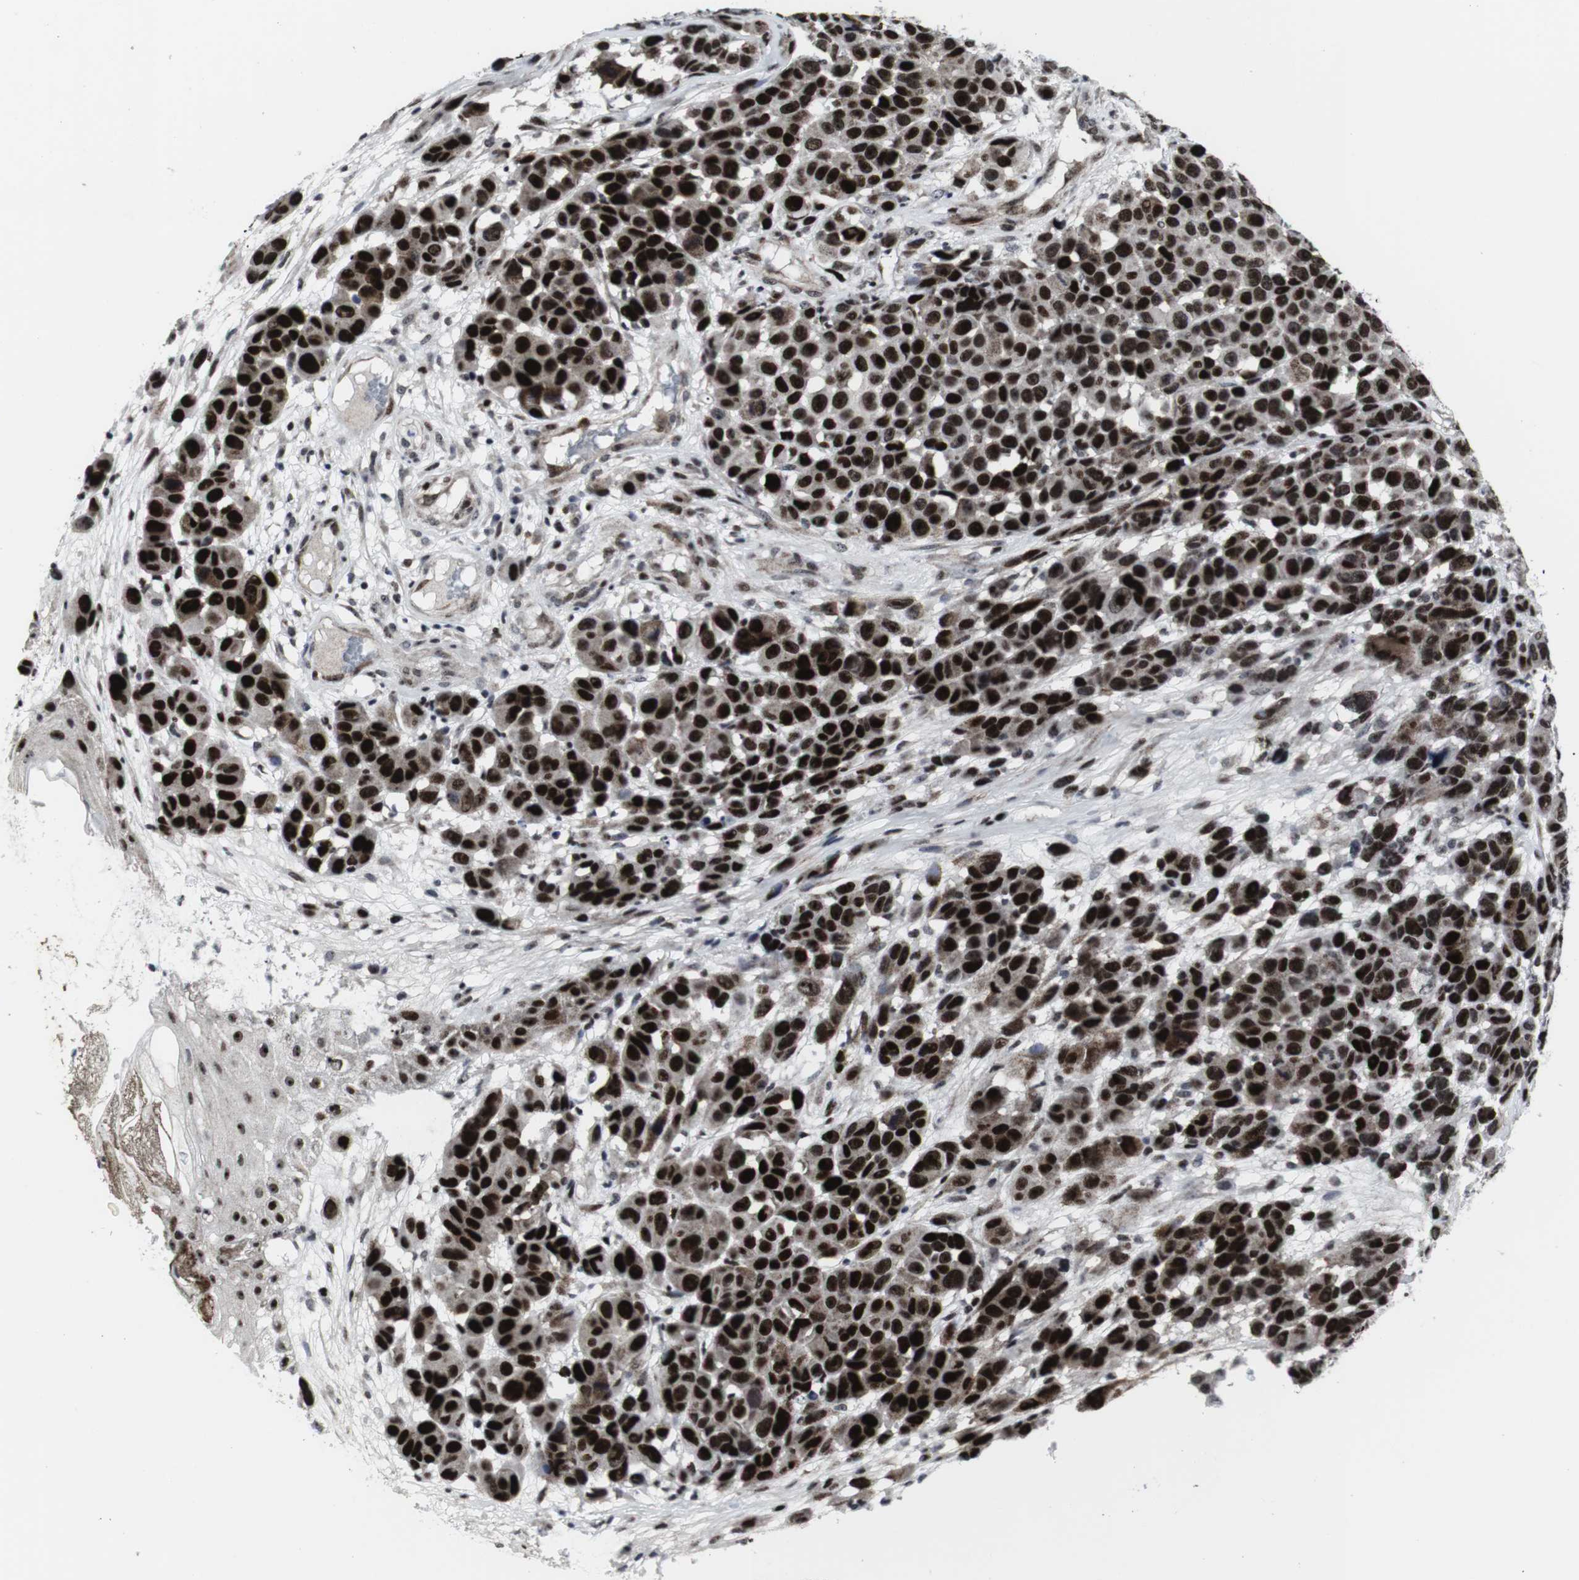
{"staining": {"intensity": "strong", "quantity": ">75%", "location": "nuclear"}, "tissue": "melanoma", "cell_type": "Tumor cells", "image_type": "cancer", "snomed": [{"axis": "morphology", "description": "Malignant melanoma, NOS"}, {"axis": "topography", "description": "Skin"}], "caption": "Human malignant melanoma stained with a brown dye demonstrates strong nuclear positive expression in about >75% of tumor cells.", "gene": "MLH1", "patient": {"sex": "male", "age": 53}}